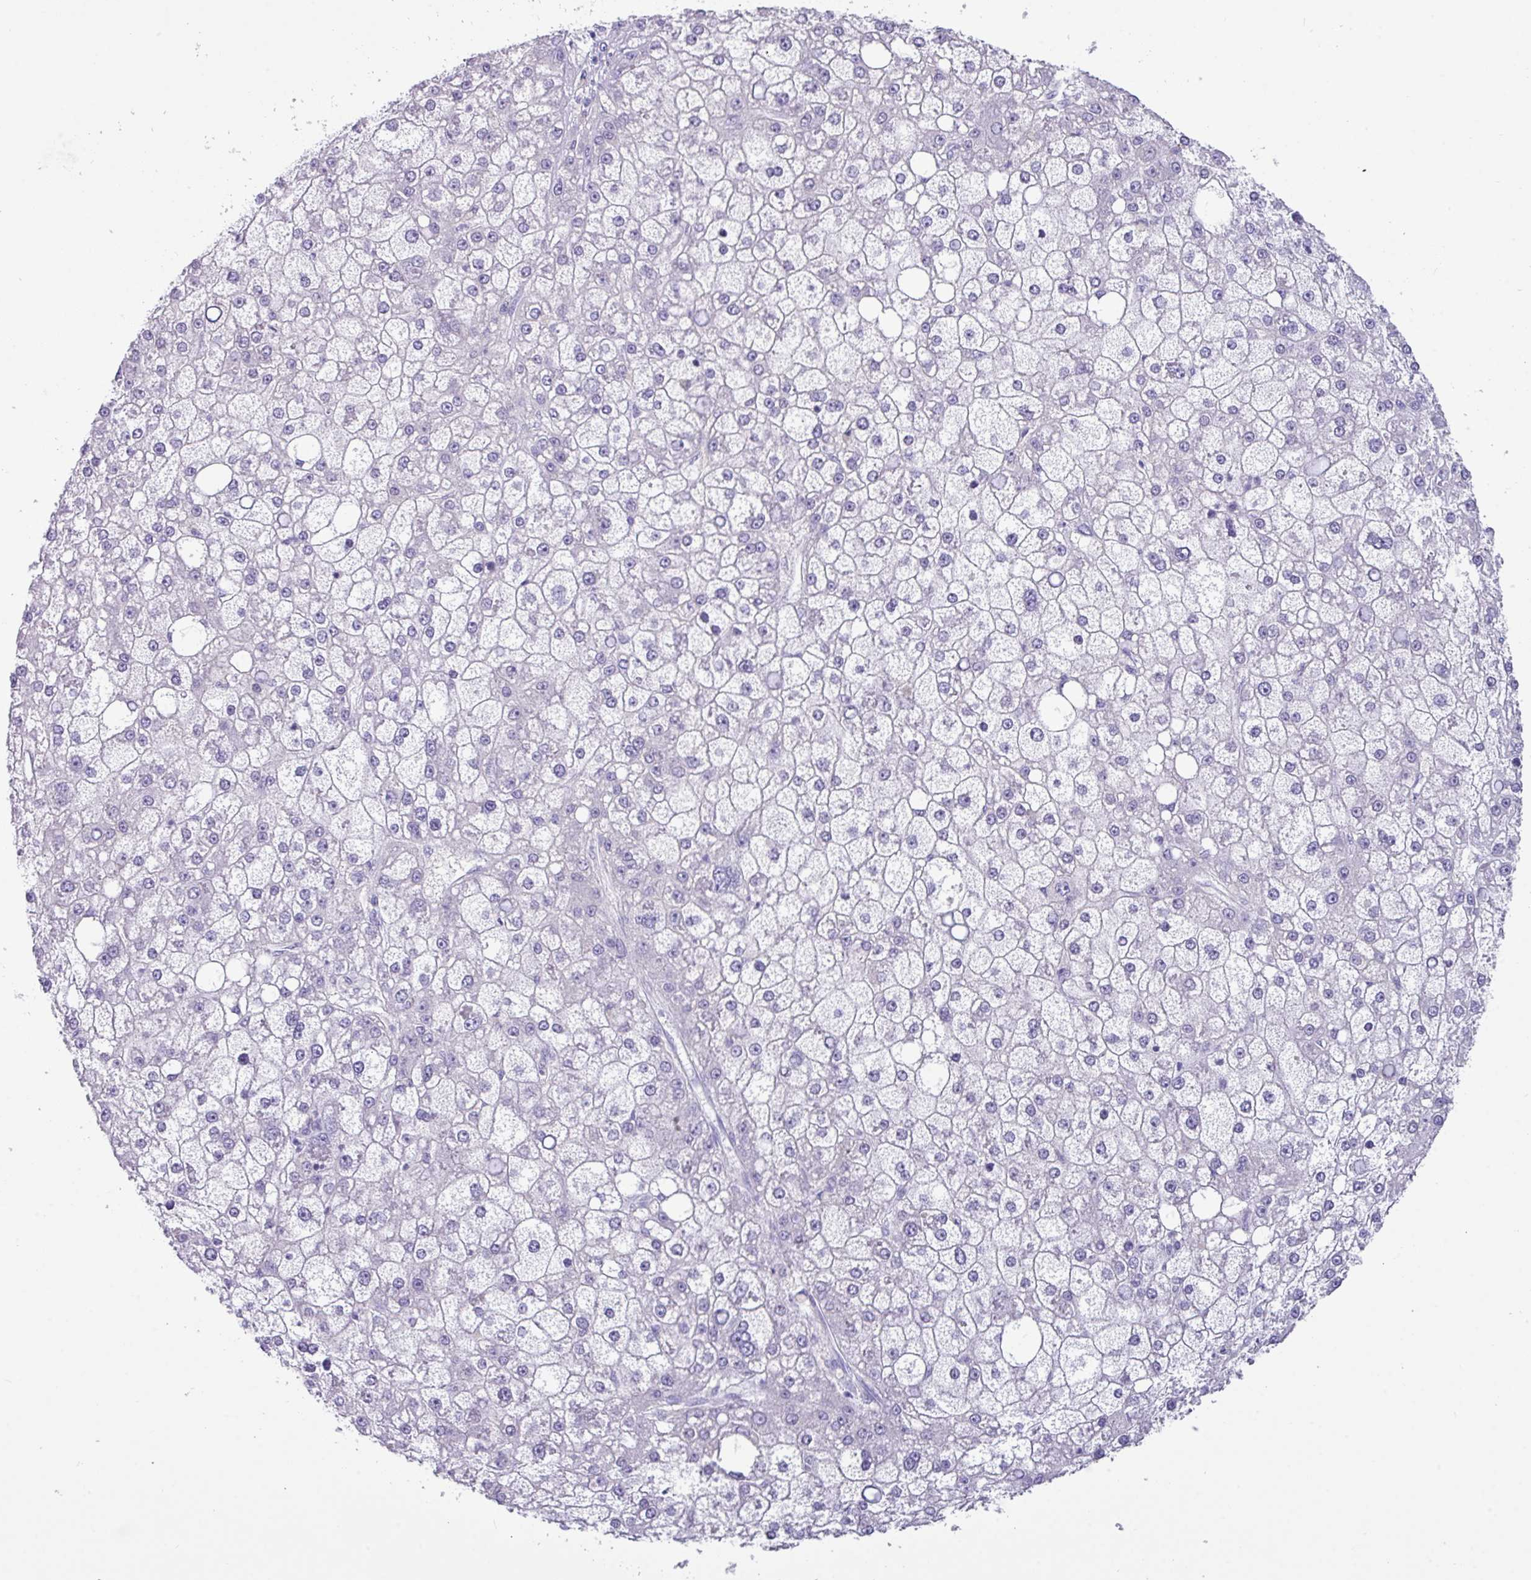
{"staining": {"intensity": "negative", "quantity": "none", "location": "none"}, "tissue": "liver cancer", "cell_type": "Tumor cells", "image_type": "cancer", "snomed": [{"axis": "morphology", "description": "Carcinoma, Hepatocellular, NOS"}, {"axis": "topography", "description": "Liver"}], "caption": "High magnification brightfield microscopy of liver cancer stained with DAB (3,3'-diaminobenzidine) (brown) and counterstained with hematoxylin (blue): tumor cells show no significant expression.", "gene": "ZNF524", "patient": {"sex": "male", "age": 67}}